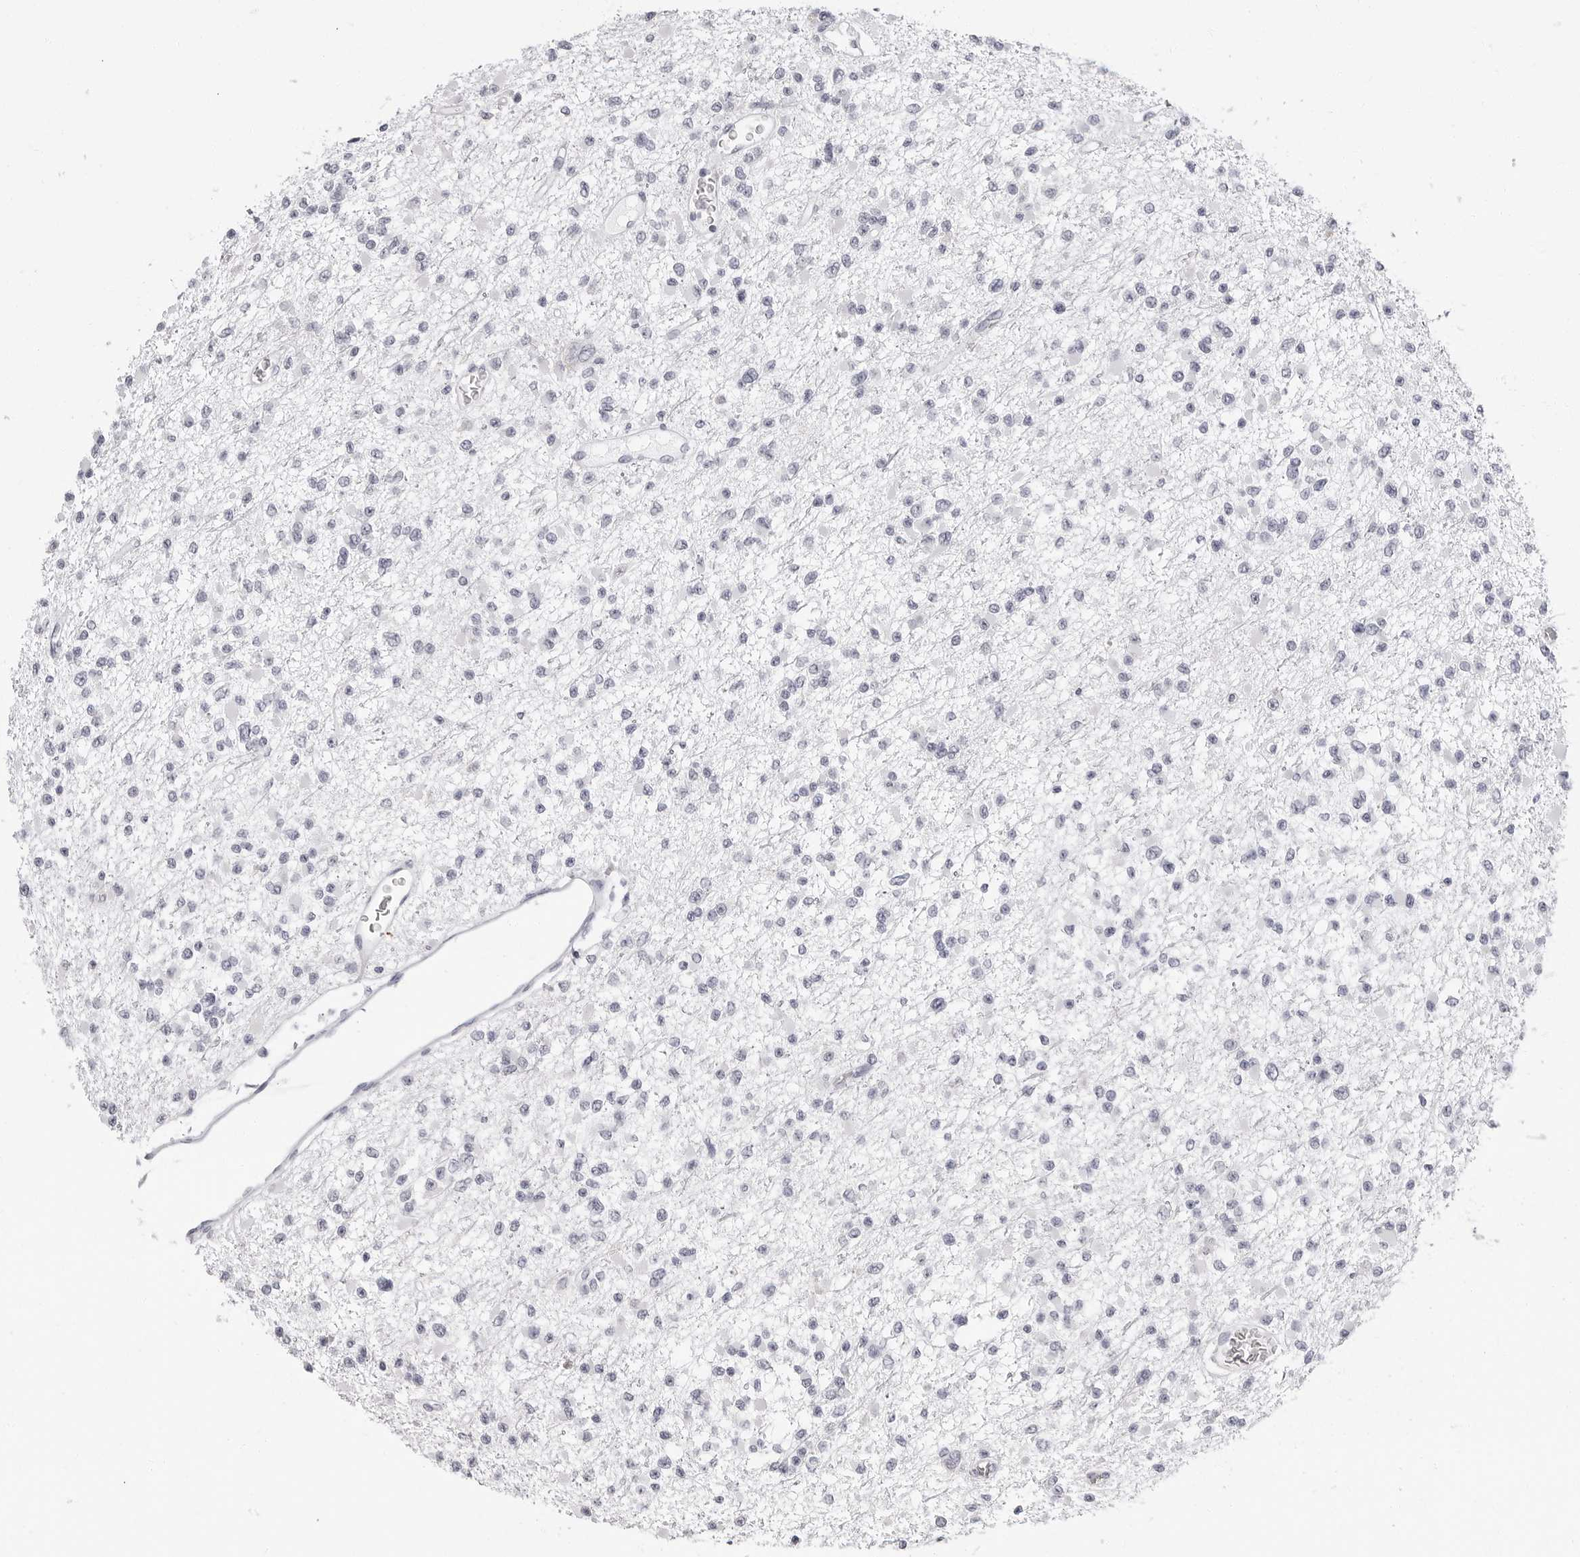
{"staining": {"intensity": "negative", "quantity": "none", "location": "none"}, "tissue": "glioma", "cell_type": "Tumor cells", "image_type": "cancer", "snomed": [{"axis": "morphology", "description": "Glioma, malignant, Low grade"}, {"axis": "topography", "description": "Brain"}], "caption": "This image is of glioma stained with immunohistochemistry to label a protein in brown with the nuclei are counter-stained blue. There is no positivity in tumor cells. (Stains: DAB IHC with hematoxylin counter stain, Microscopy: brightfield microscopy at high magnification).", "gene": "ERICH3", "patient": {"sex": "female", "age": 22}}